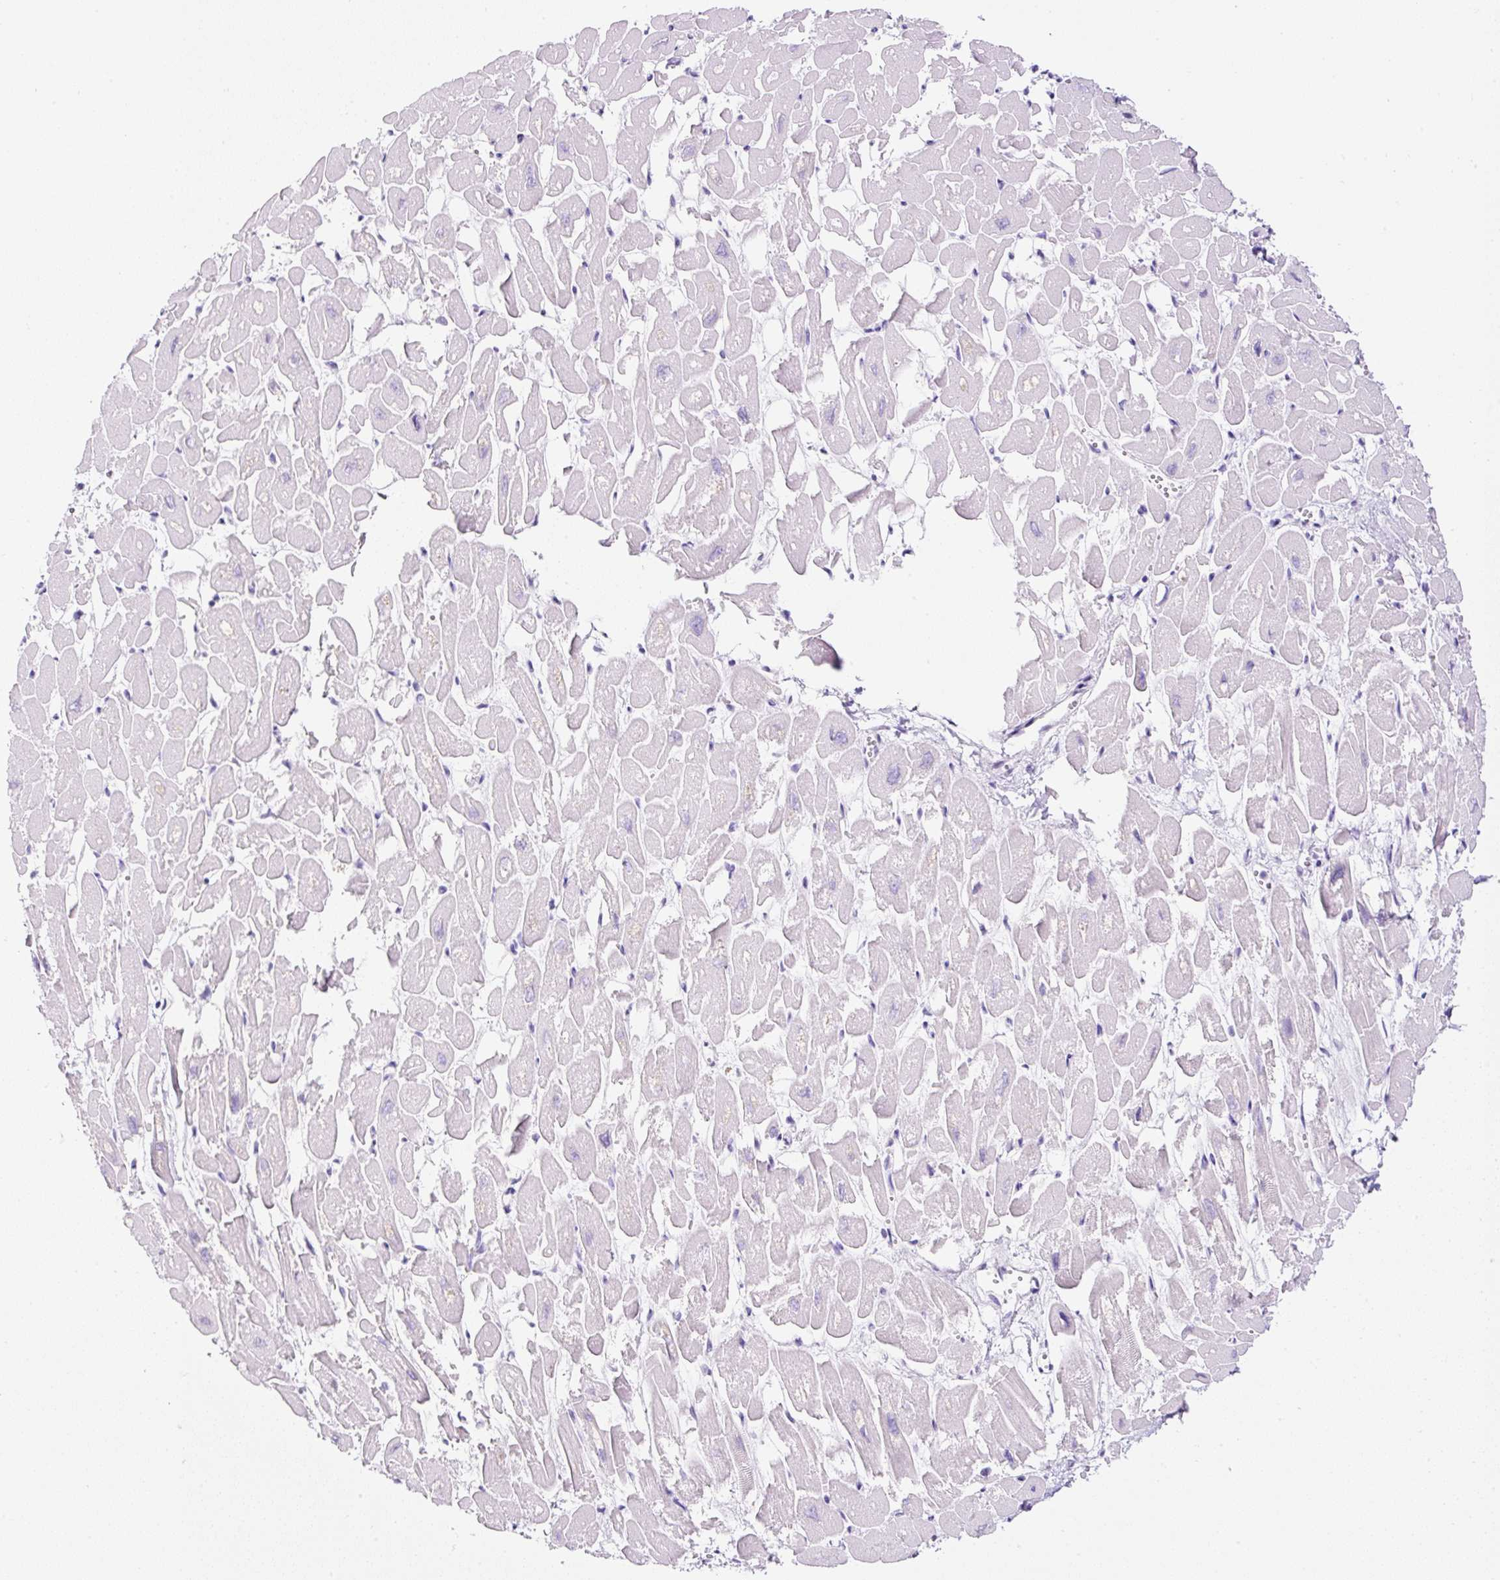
{"staining": {"intensity": "negative", "quantity": "none", "location": "none"}, "tissue": "heart muscle", "cell_type": "Cardiomyocytes", "image_type": "normal", "snomed": [{"axis": "morphology", "description": "Normal tissue, NOS"}, {"axis": "topography", "description": "Heart"}], "caption": "This is an immunohistochemistry (IHC) photomicrograph of unremarkable human heart muscle. There is no staining in cardiomyocytes.", "gene": "TMEM200B", "patient": {"sex": "male", "age": 54}}